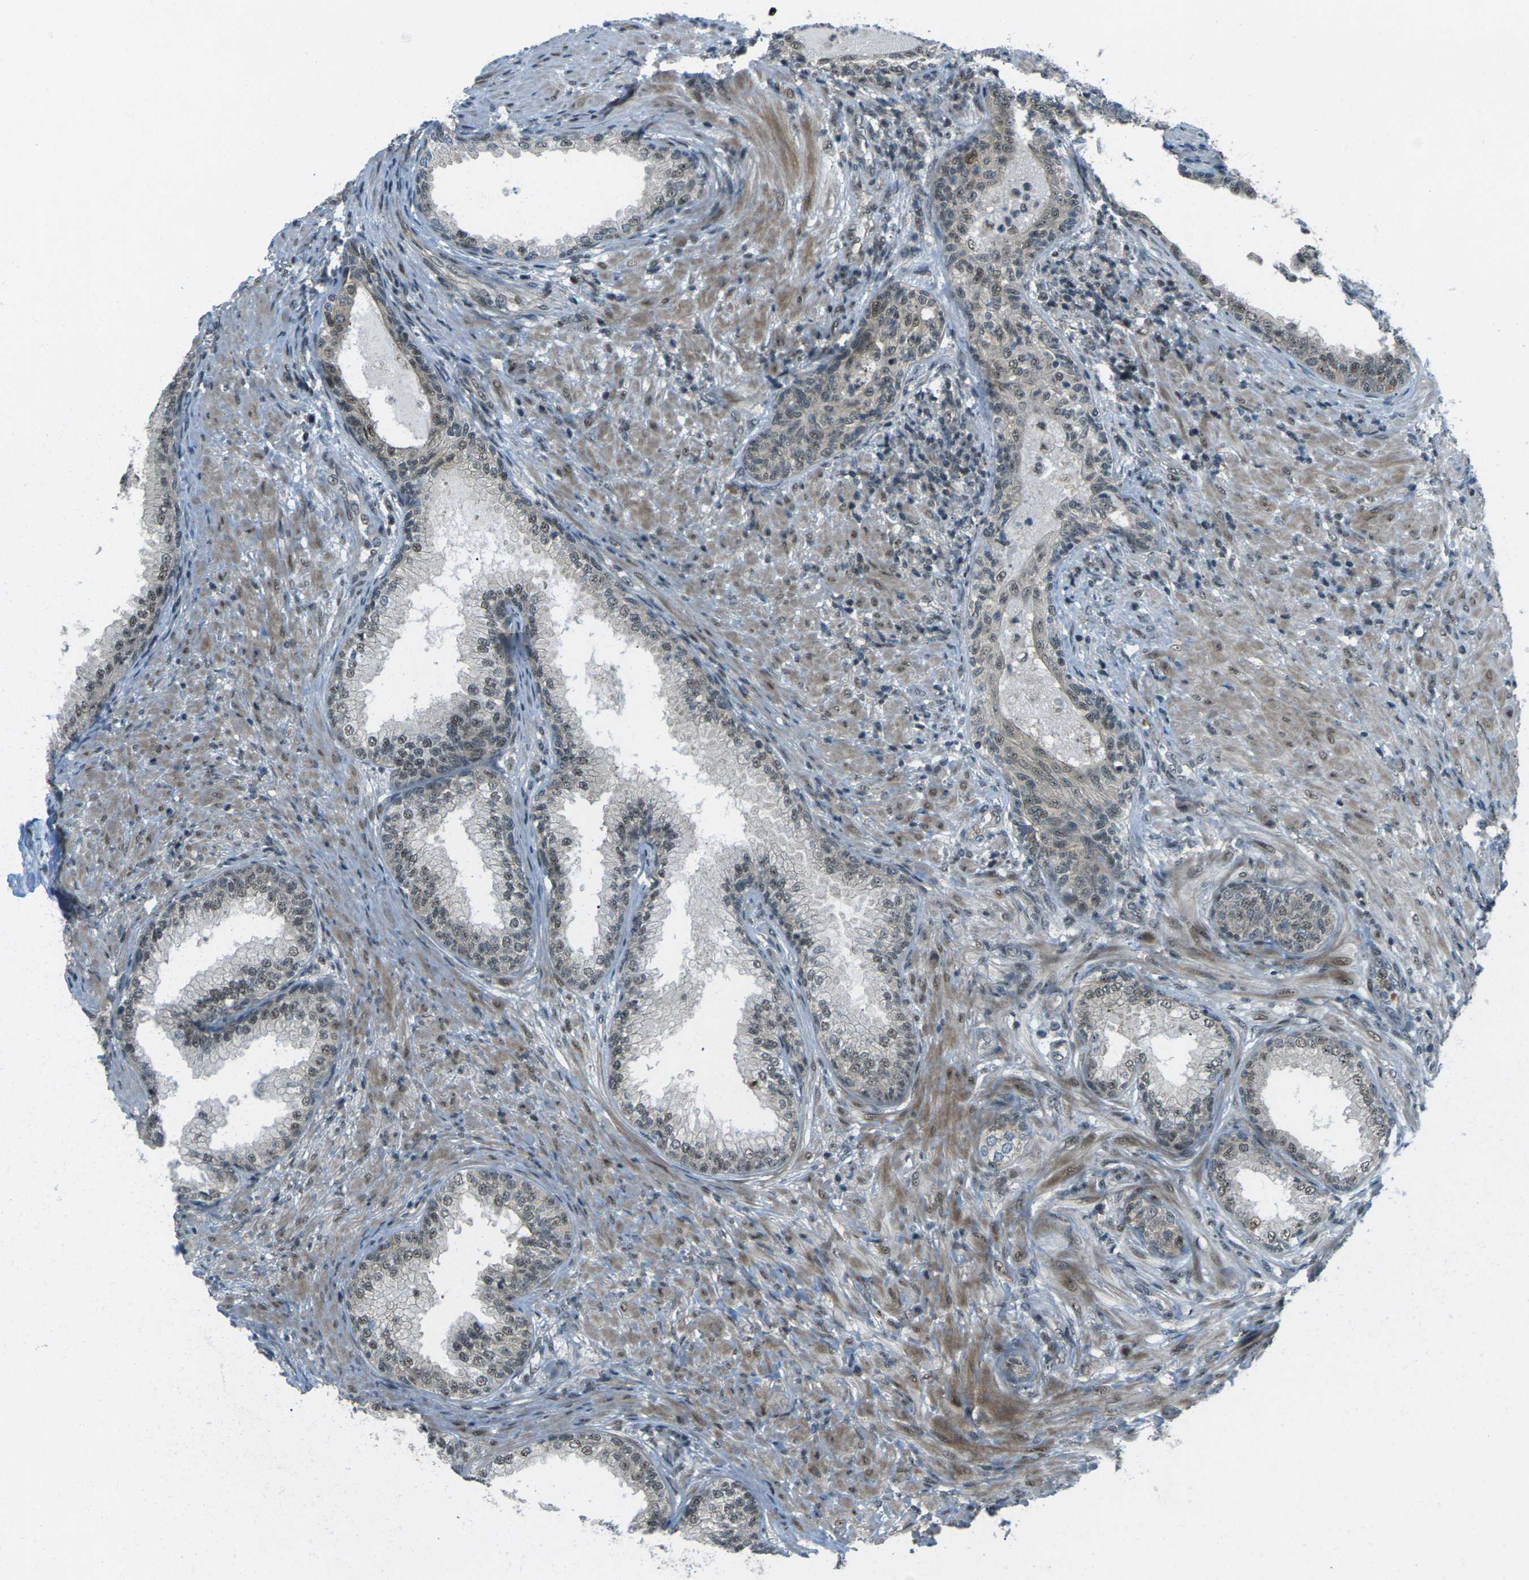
{"staining": {"intensity": "moderate", "quantity": "25%-75%", "location": "nuclear"}, "tissue": "prostate", "cell_type": "Glandular cells", "image_type": "normal", "snomed": [{"axis": "morphology", "description": "Normal tissue, NOS"}, {"axis": "topography", "description": "Prostate"}], "caption": "Prostate stained with IHC reveals moderate nuclear positivity in about 25%-75% of glandular cells.", "gene": "UBE2S", "patient": {"sex": "male", "age": 76}}